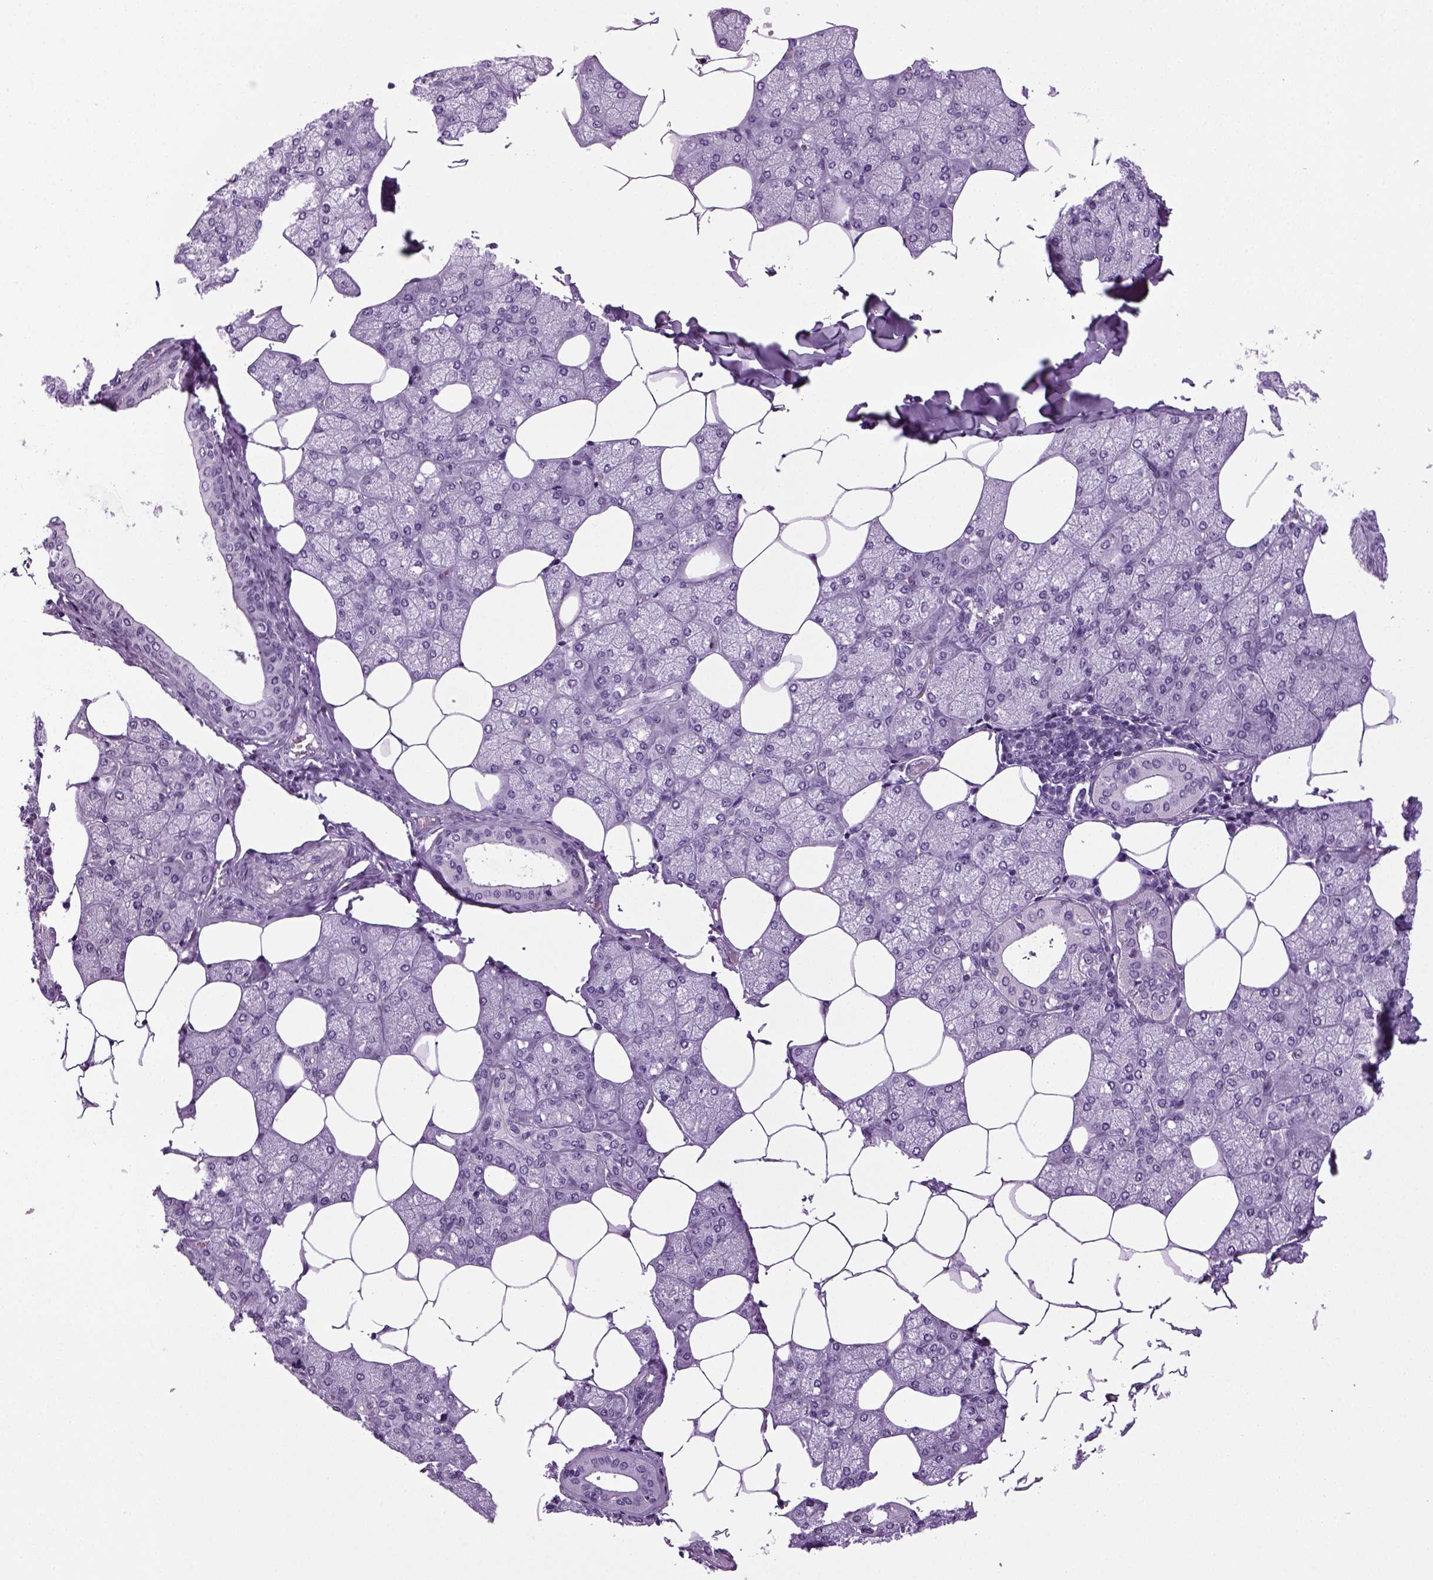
{"staining": {"intensity": "negative", "quantity": "none", "location": "none"}, "tissue": "salivary gland", "cell_type": "Glandular cells", "image_type": "normal", "snomed": [{"axis": "morphology", "description": "Normal tissue, NOS"}, {"axis": "topography", "description": "Salivary gland"}], "caption": "An image of salivary gland stained for a protein reveals no brown staining in glandular cells. (DAB immunohistochemistry (IHC) with hematoxylin counter stain).", "gene": "HMCN2", "patient": {"sex": "female", "age": 43}}